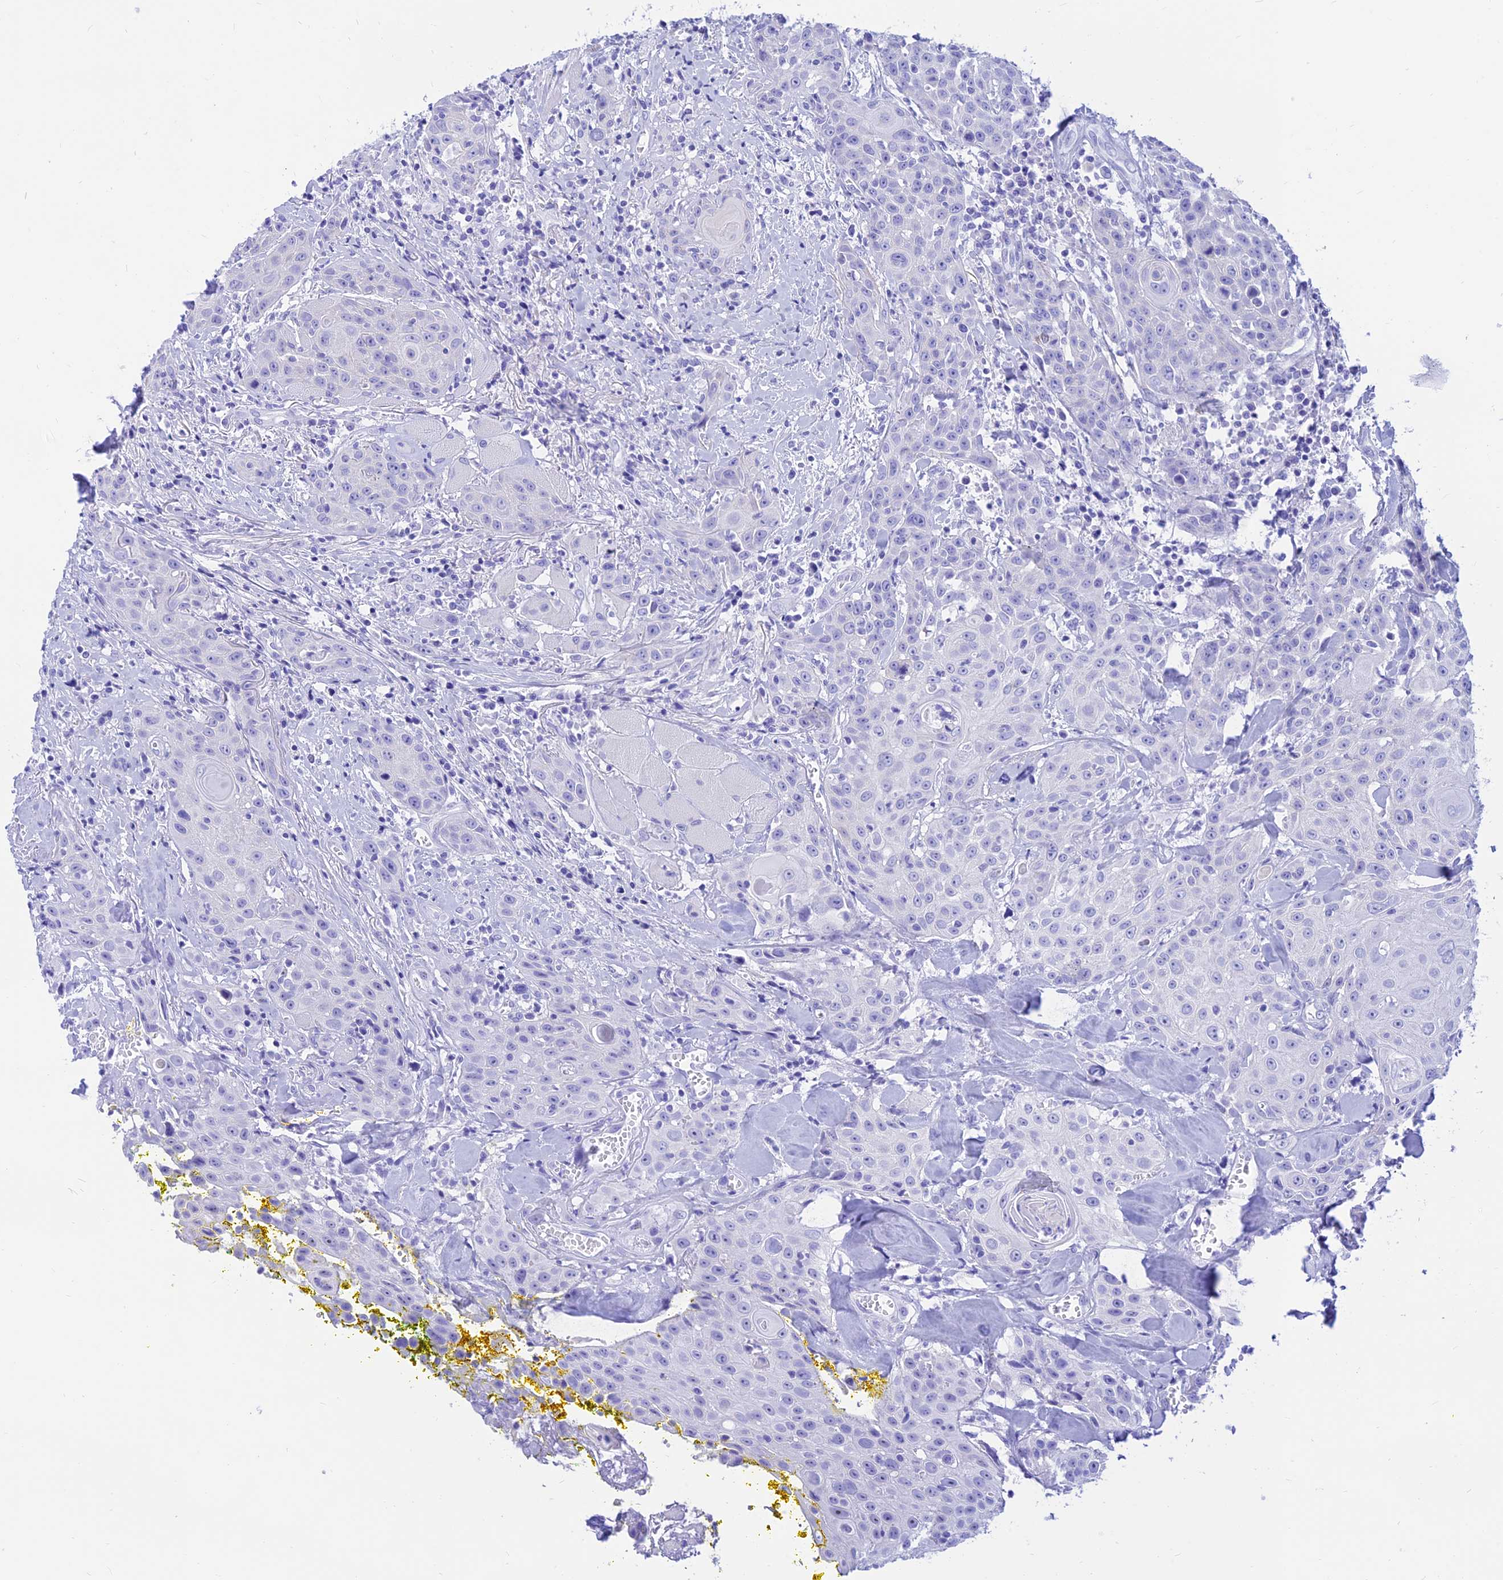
{"staining": {"intensity": "negative", "quantity": "none", "location": "none"}, "tissue": "head and neck cancer", "cell_type": "Tumor cells", "image_type": "cancer", "snomed": [{"axis": "morphology", "description": "Squamous cell carcinoma, NOS"}, {"axis": "topography", "description": "Oral tissue"}, {"axis": "topography", "description": "Head-Neck"}], "caption": "Human head and neck squamous cell carcinoma stained for a protein using IHC displays no staining in tumor cells.", "gene": "PRNP", "patient": {"sex": "female", "age": 82}}